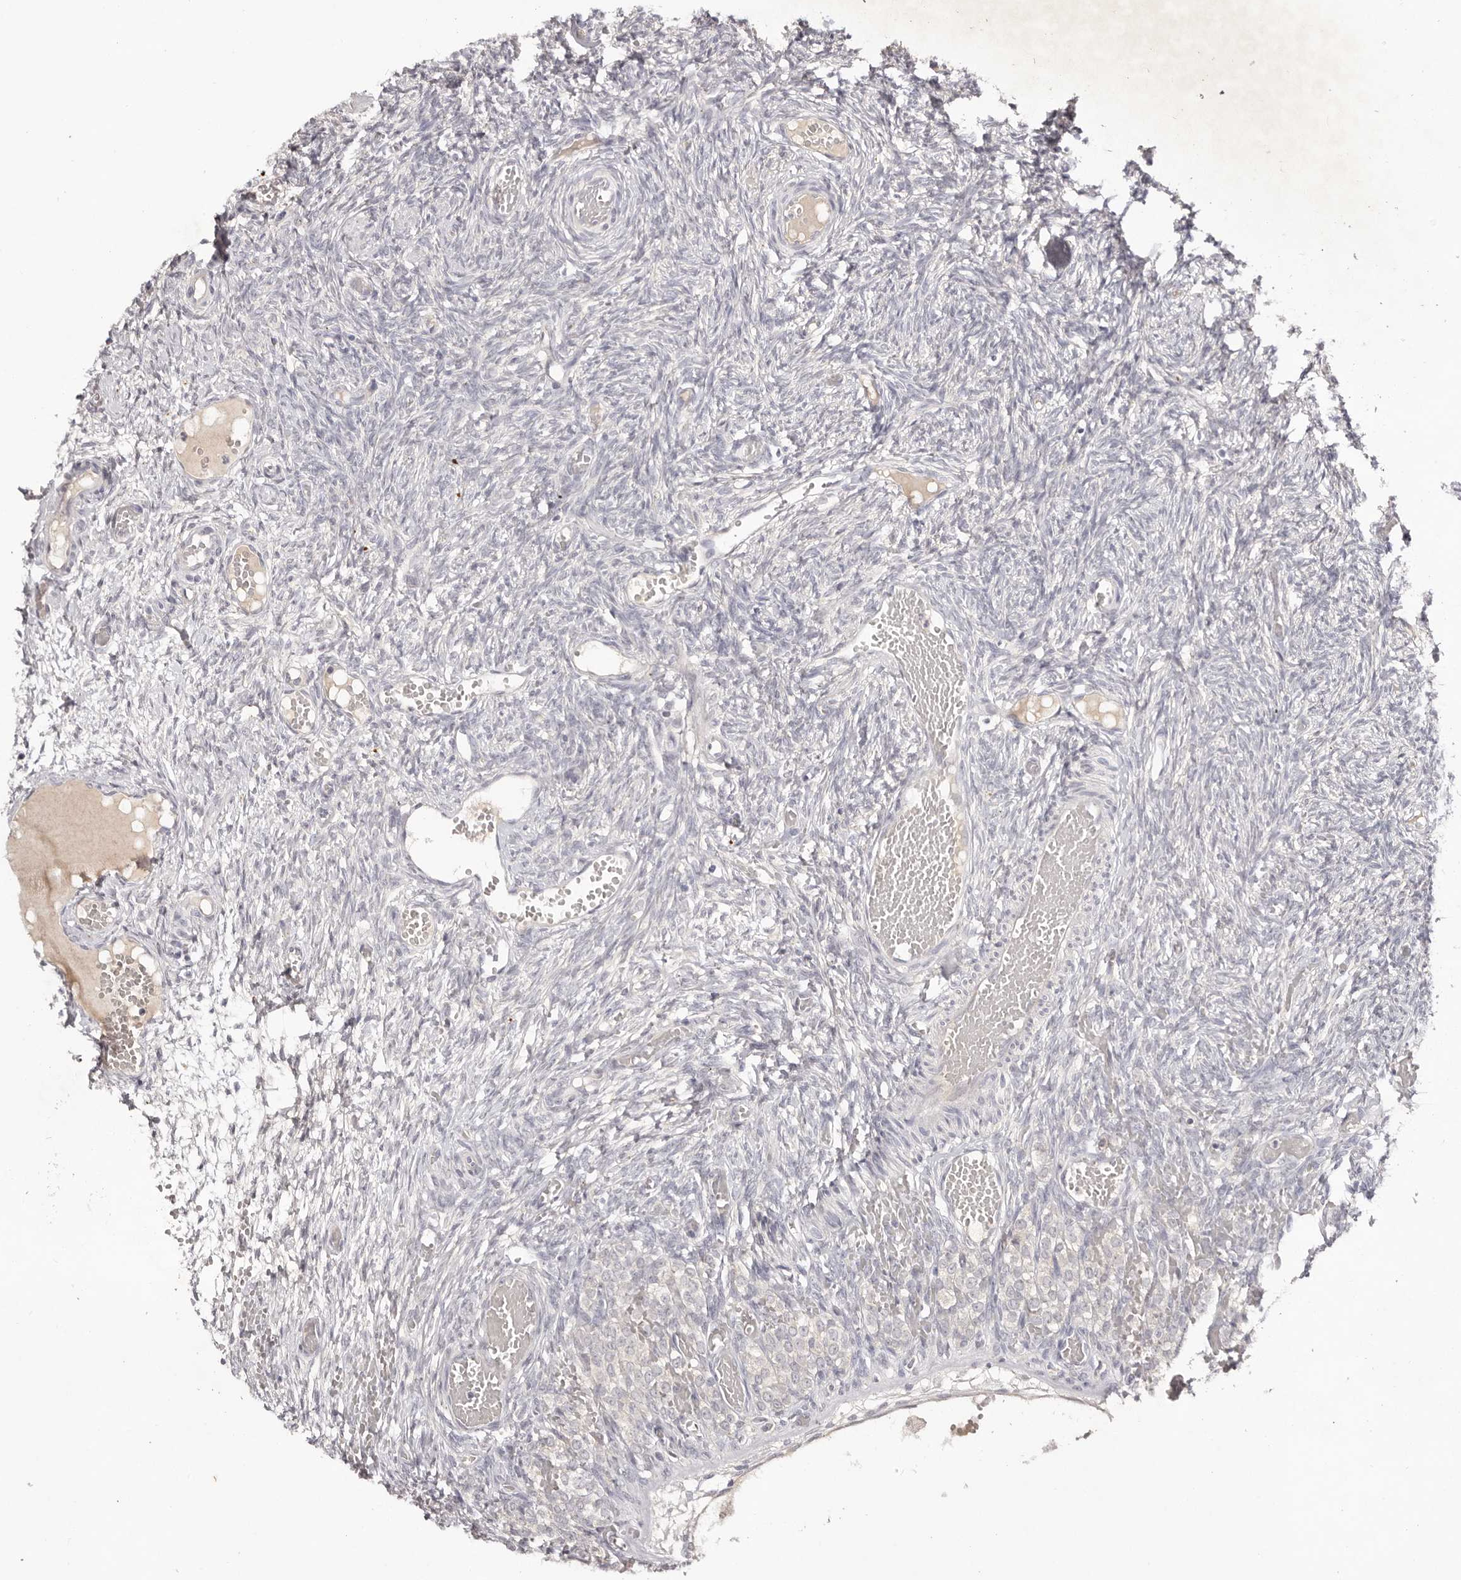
{"staining": {"intensity": "negative", "quantity": "none", "location": "none"}, "tissue": "ovary", "cell_type": "Ovarian stroma cells", "image_type": "normal", "snomed": [{"axis": "morphology", "description": "Adenocarcinoma, NOS"}, {"axis": "topography", "description": "Endometrium"}], "caption": "An image of ovary stained for a protein exhibits no brown staining in ovarian stroma cells.", "gene": "SCUBE2", "patient": {"sex": "female", "age": 32}}